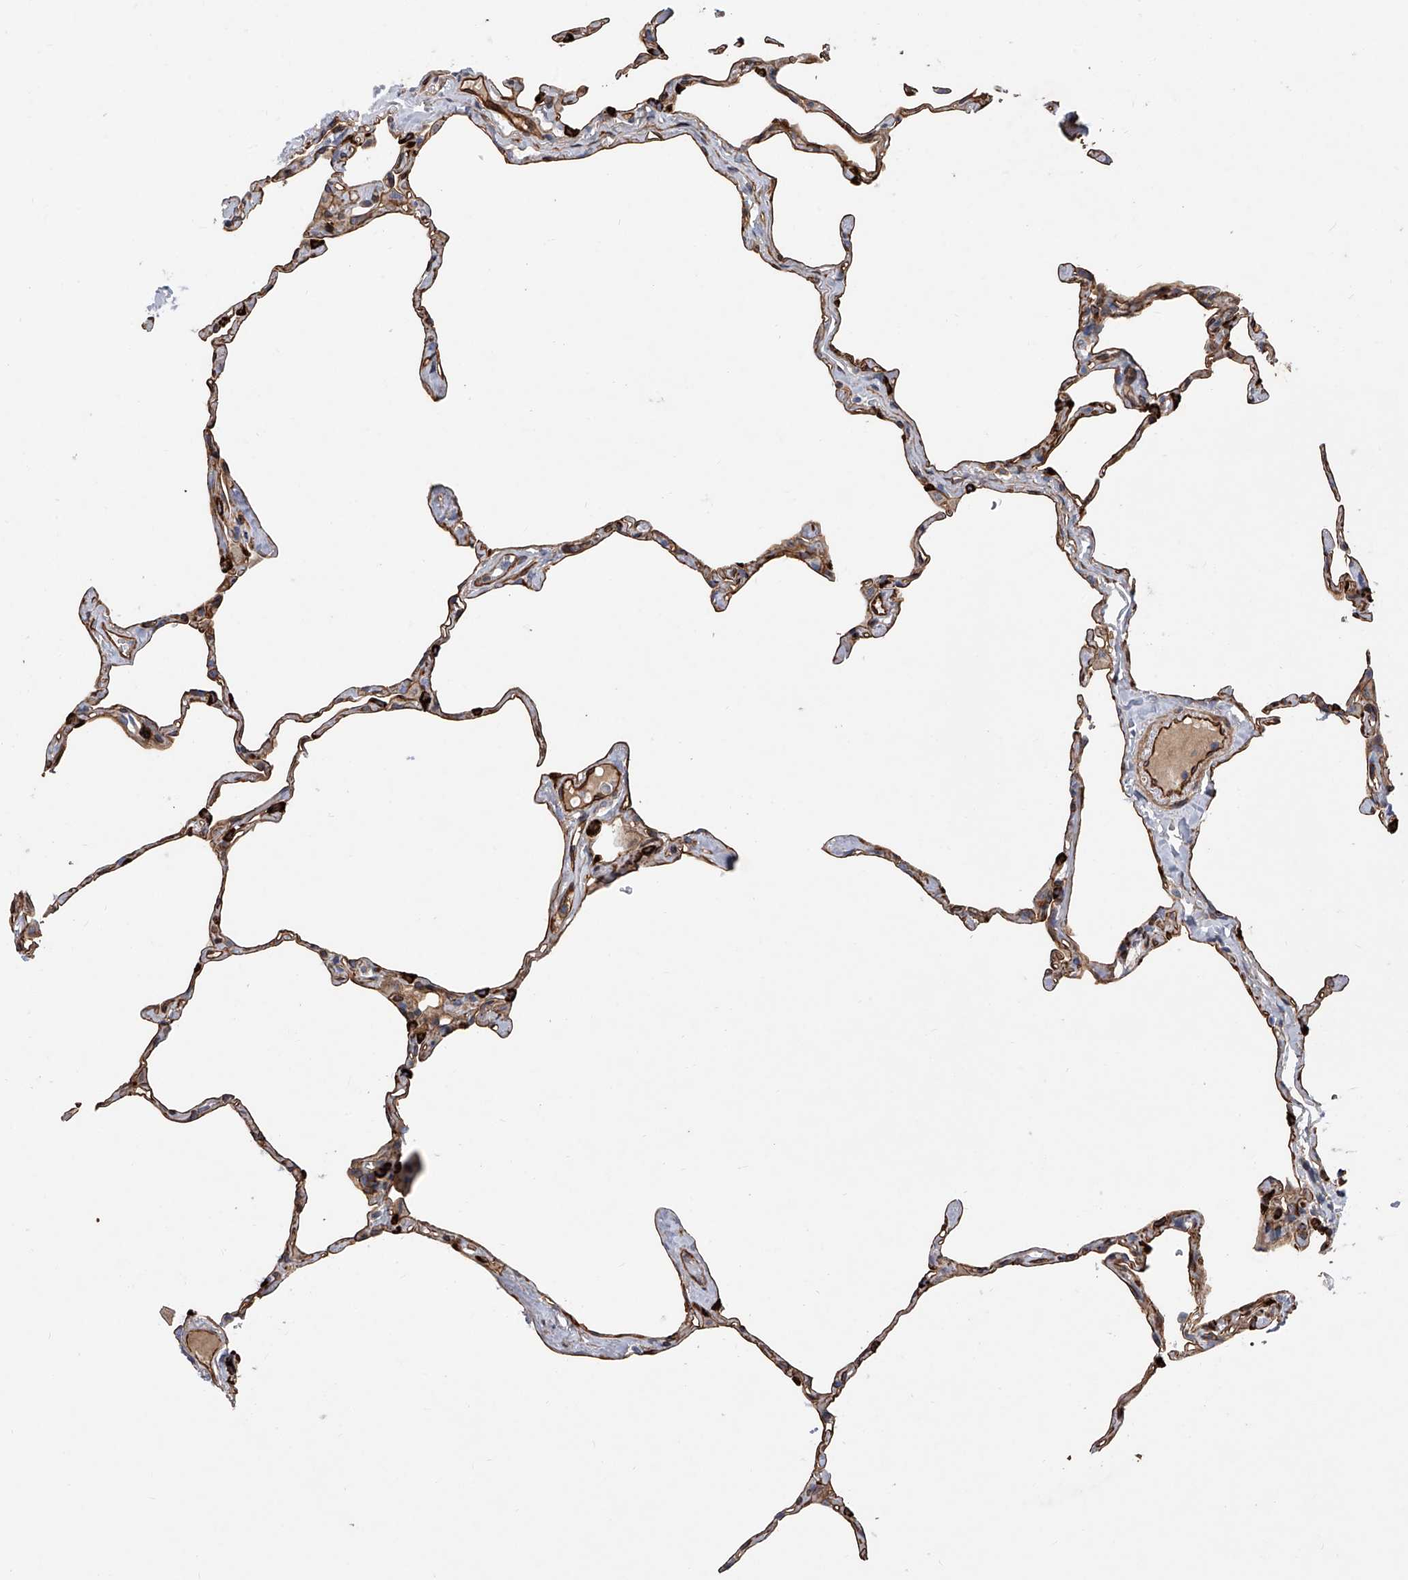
{"staining": {"intensity": "strong", "quantity": "25%-75%", "location": "cytoplasmic/membranous"}, "tissue": "lung", "cell_type": "Alveolar cells", "image_type": "normal", "snomed": [{"axis": "morphology", "description": "Normal tissue, NOS"}, {"axis": "topography", "description": "Lung"}], "caption": "This is an image of IHC staining of unremarkable lung, which shows strong expression in the cytoplasmic/membranous of alveolar cells.", "gene": "PDSS2", "patient": {"sex": "male", "age": 65}}